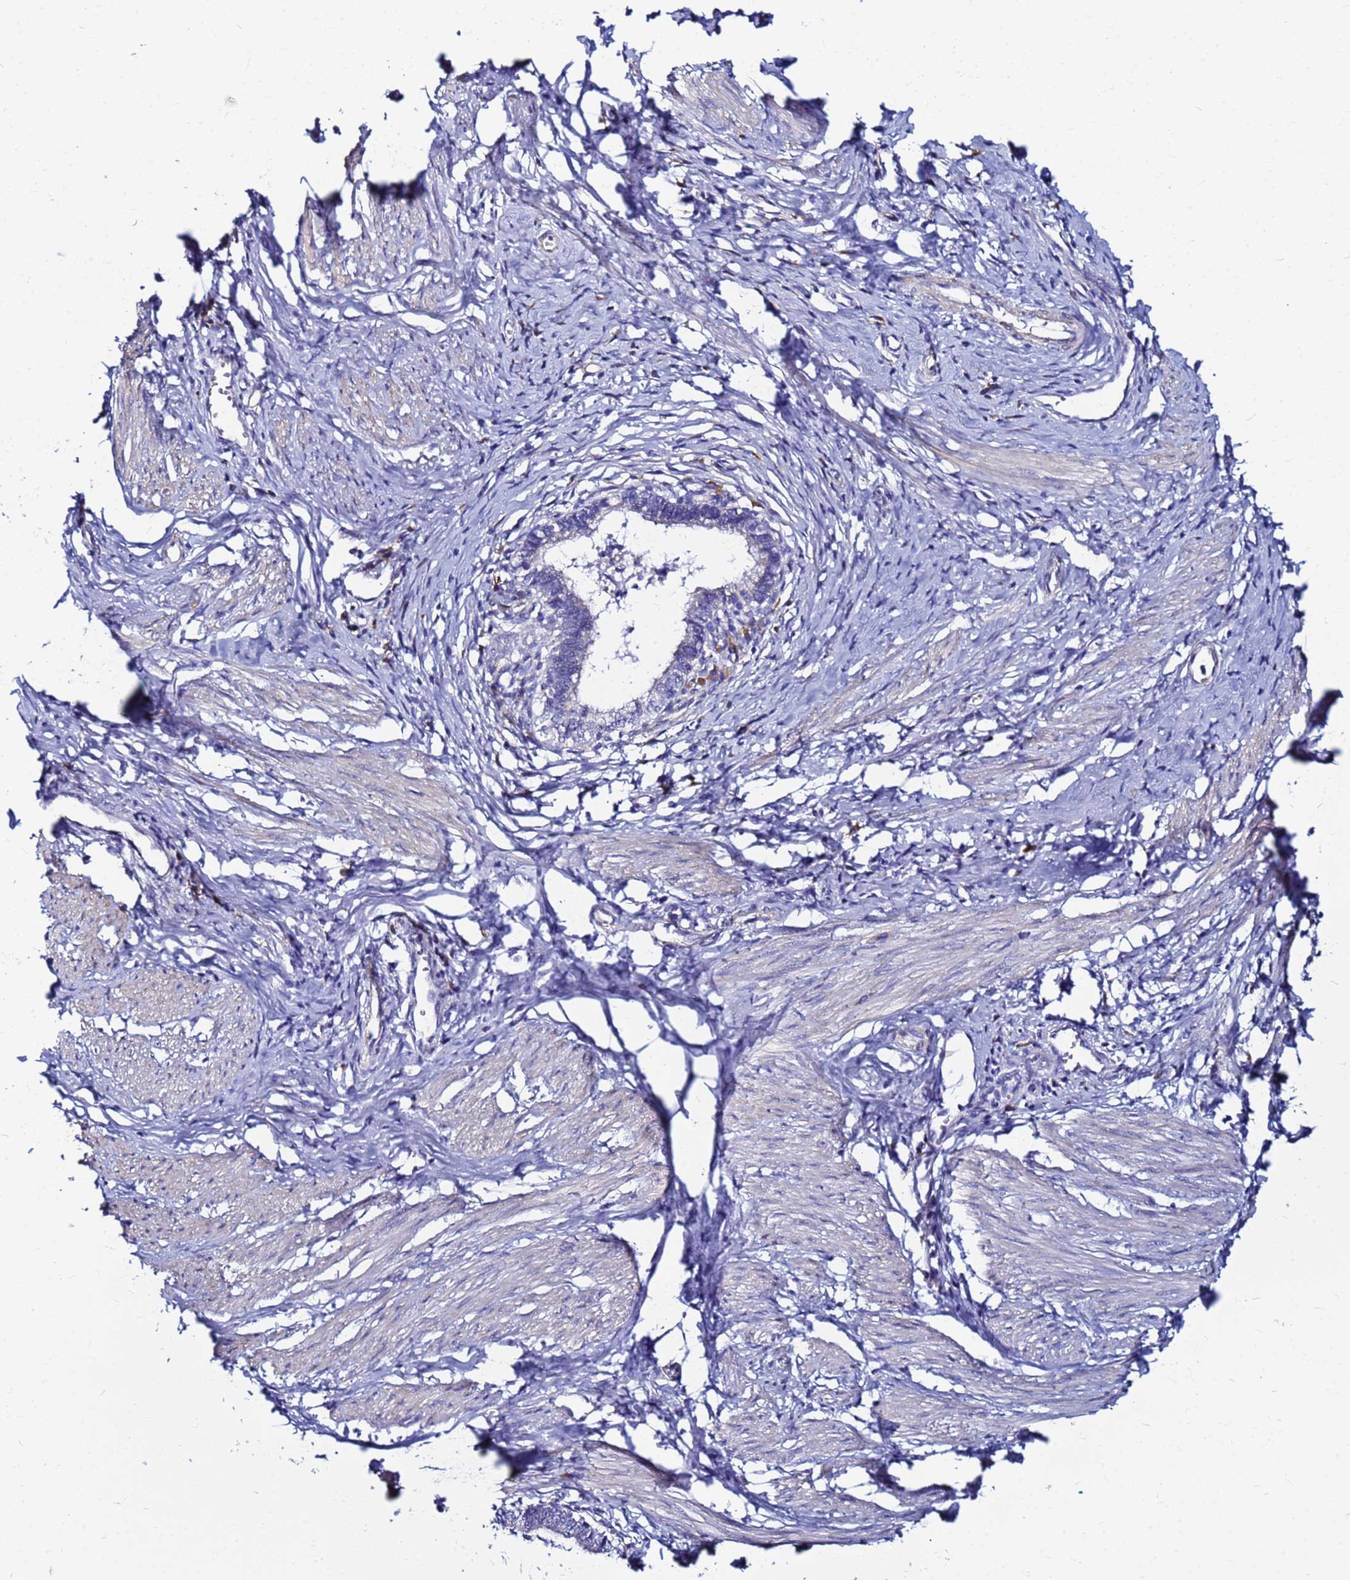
{"staining": {"intensity": "negative", "quantity": "none", "location": "none"}, "tissue": "cervical cancer", "cell_type": "Tumor cells", "image_type": "cancer", "snomed": [{"axis": "morphology", "description": "Adenocarcinoma, NOS"}, {"axis": "topography", "description": "Cervix"}], "caption": "Immunohistochemical staining of human adenocarcinoma (cervical) demonstrates no significant expression in tumor cells. (Brightfield microscopy of DAB IHC at high magnification).", "gene": "JRKL", "patient": {"sex": "female", "age": 36}}